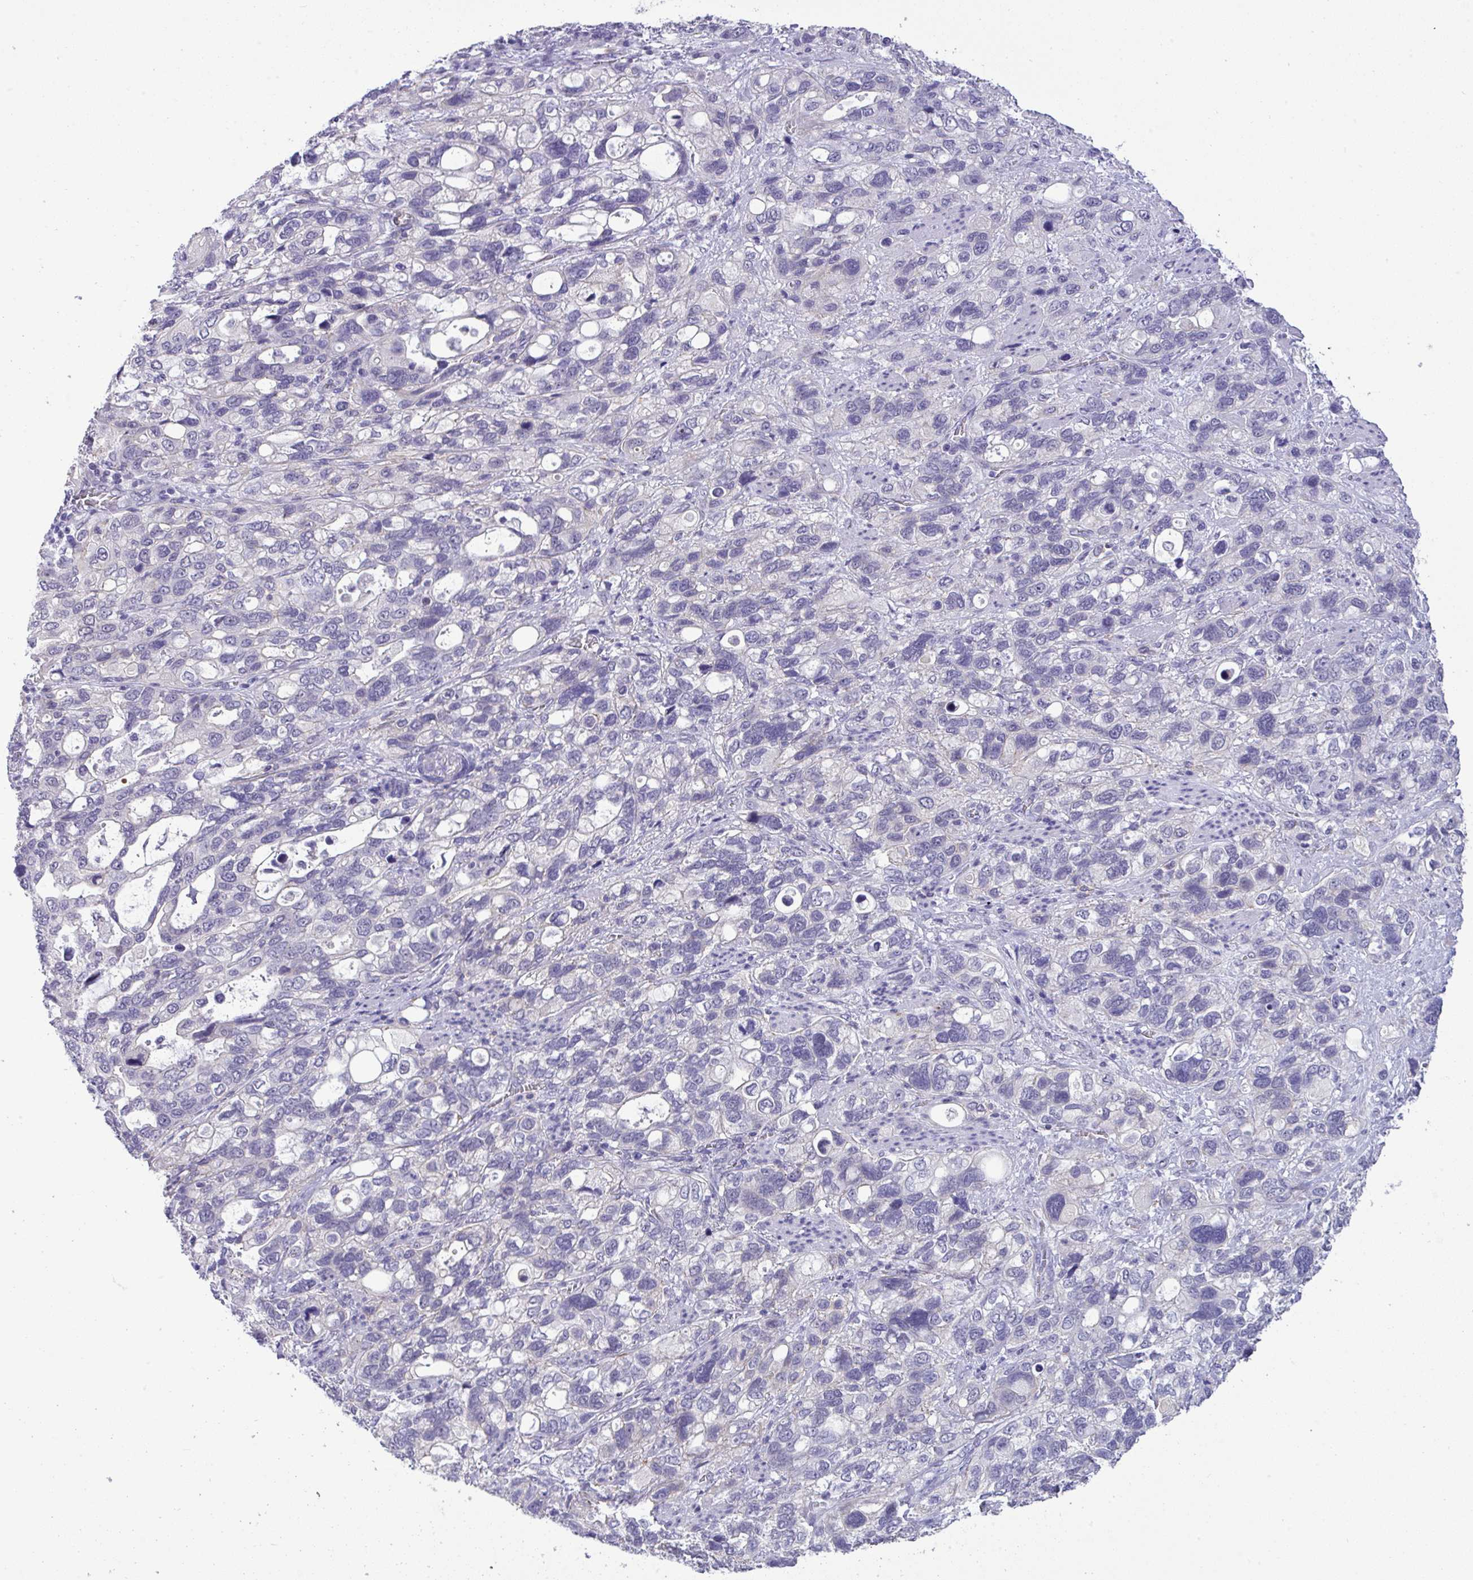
{"staining": {"intensity": "negative", "quantity": "none", "location": "none"}, "tissue": "stomach cancer", "cell_type": "Tumor cells", "image_type": "cancer", "snomed": [{"axis": "morphology", "description": "Adenocarcinoma, NOS"}, {"axis": "topography", "description": "Stomach, upper"}], "caption": "This is a photomicrograph of immunohistochemistry staining of stomach cancer, which shows no expression in tumor cells.", "gene": "YBX2", "patient": {"sex": "female", "age": 81}}